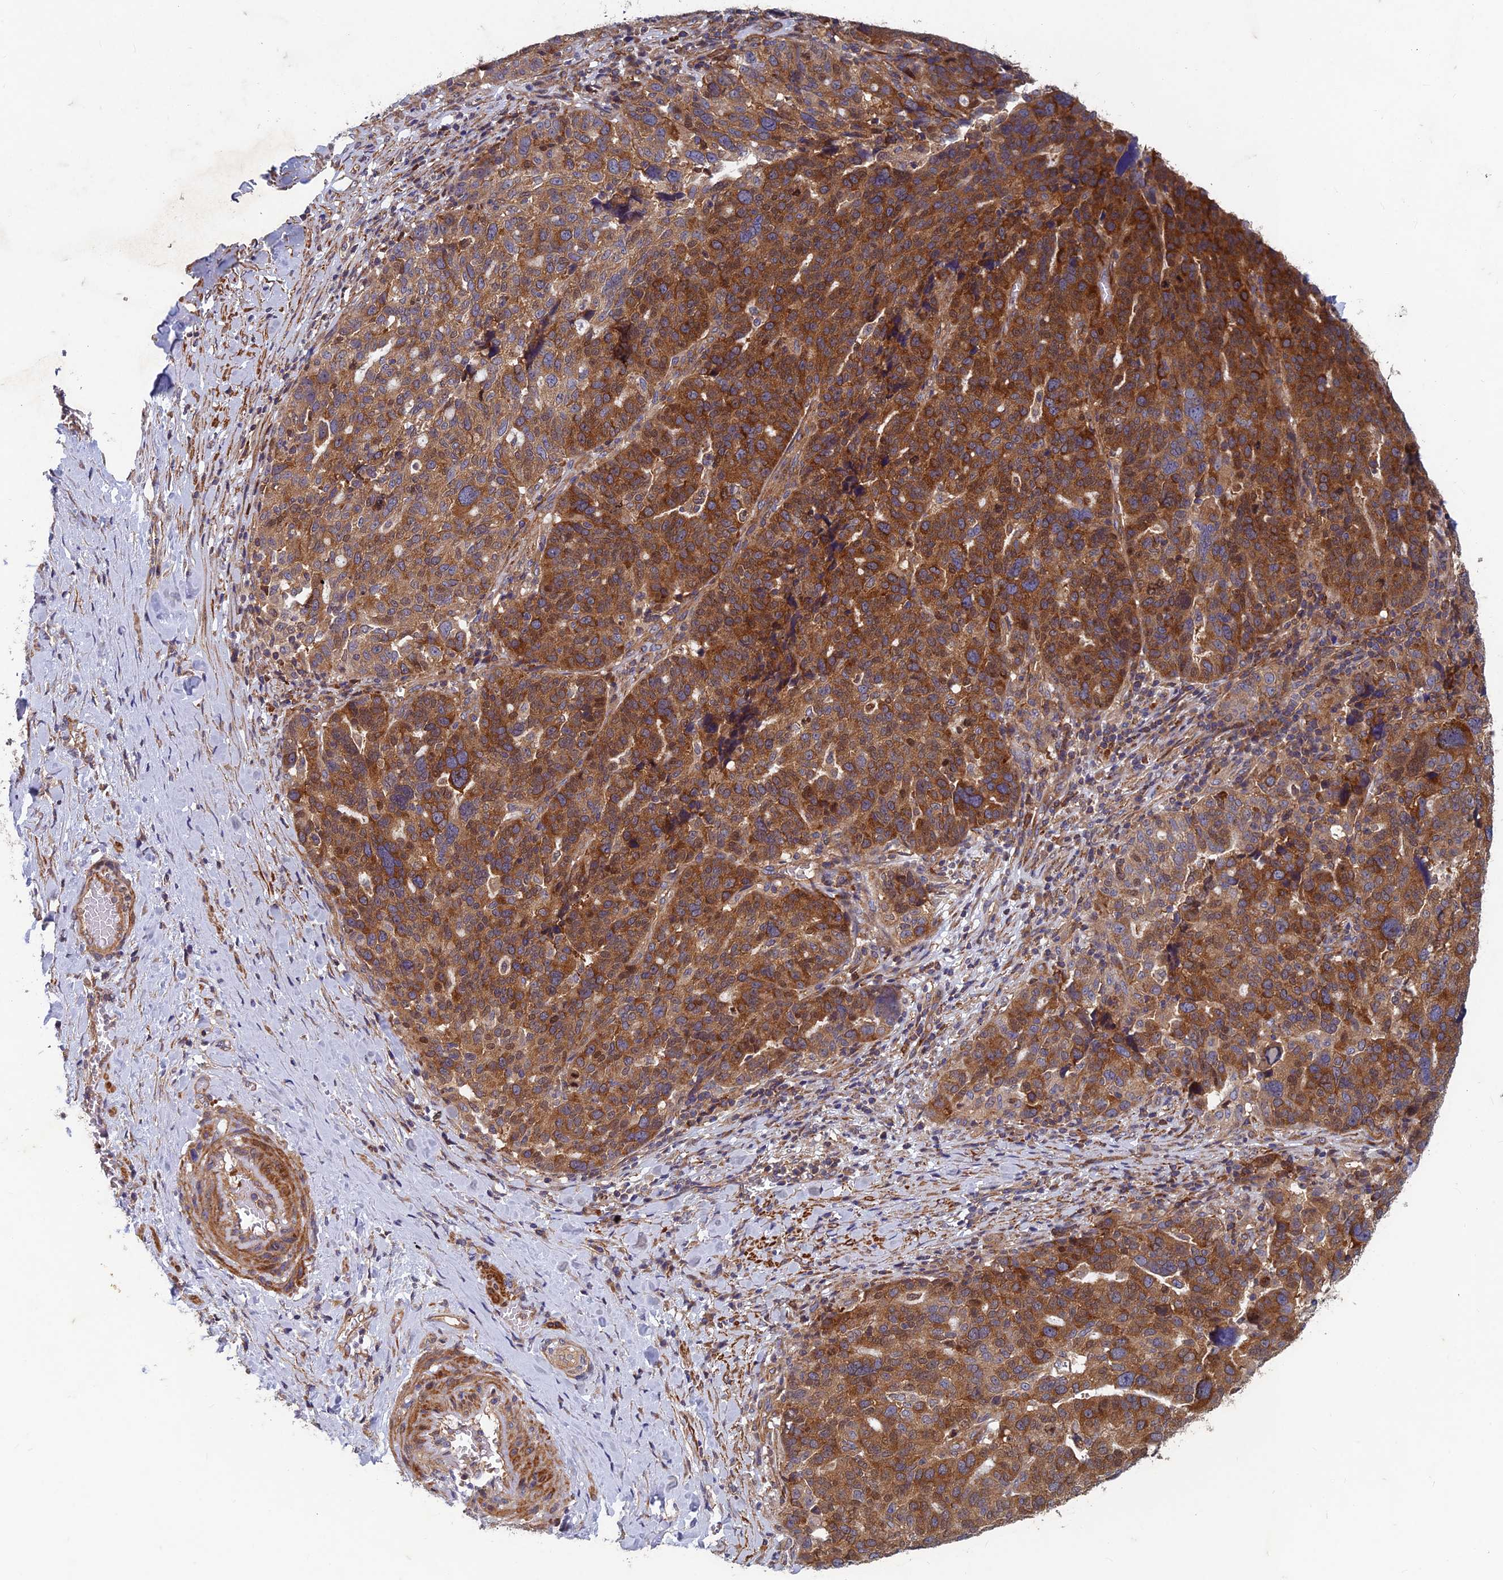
{"staining": {"intensity": "strong", "quantity": ">75%", "location": "cytoplasmic/membranous"}, "tissue": "ovarian cancer", "cell_type": "Tumor cells", "image_type": "cancer", "snomed": [{"axis": "morphology", "description": "Cystadenocarcinoma, serous, NOS"}, {"axis": "topography", "description": "Ovary"}], "caption": "This histopathology image demonstrates IHC staining of human ovarian cancer (serous cystadenocarcinoma), with high strong cytoplasmic/membranous staining in about >75% of tumor cells.", "gene": "NCAPG", "patient": {"sex": "female", "age": 59}}